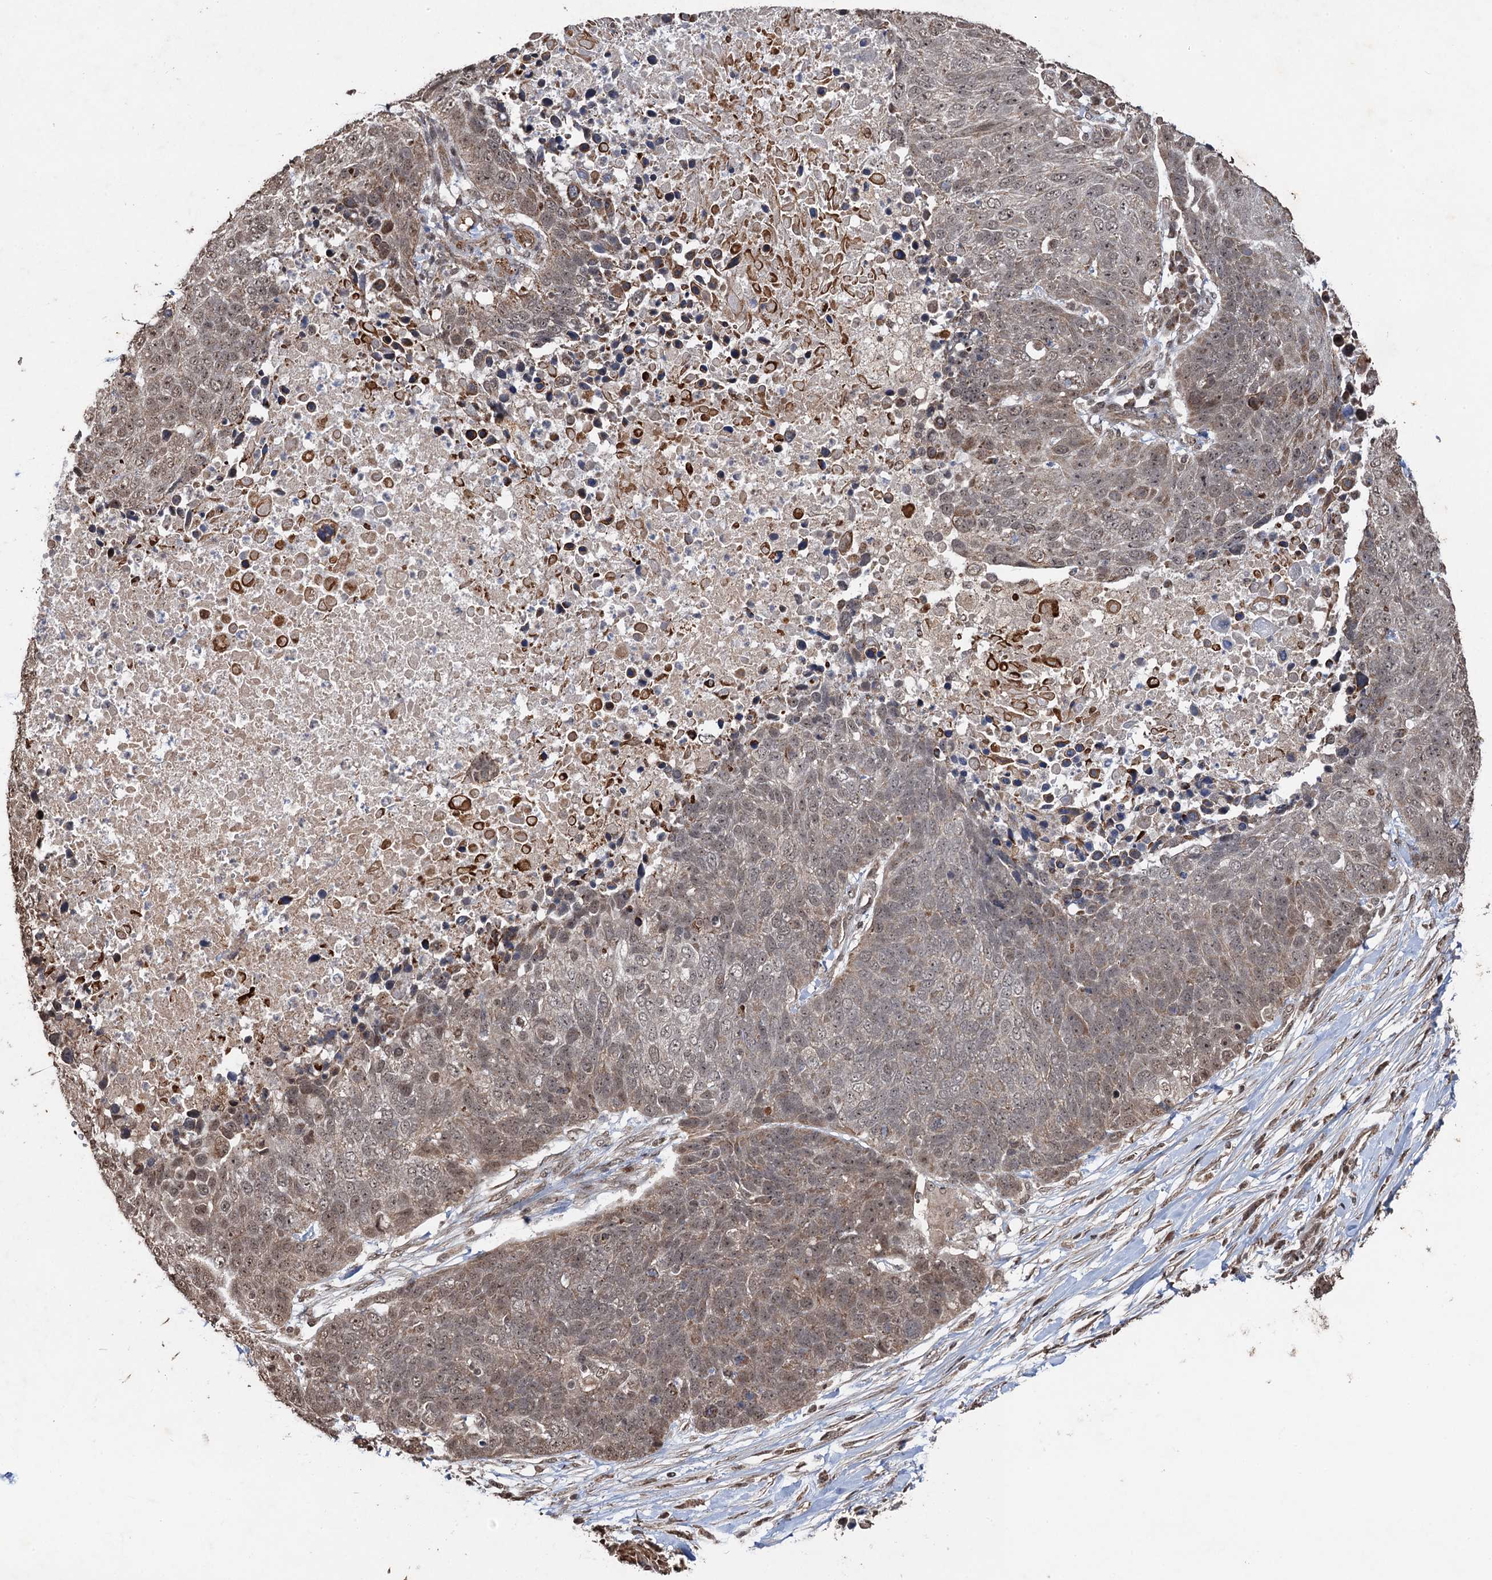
{"staining": {"intensity": "weak", "quantity": ">75%", "location": "cytoplasmic/membranous,nuclear"}, "tissue": "lung cancer", "cell_type": "Tumor cells", "image_type": "cancer", "snomed": [{"axis": "morphology", "description": "Normal tissue, NOS"}, {"axis": "morphology", "description": "Squamous cell carcinoma, NOS"}, {"axis": "topography", "description": "Lymph node"}, {"axis": "topography", "description": "Lung"}], "caption": "Lung cancer (squamous cell carcinoma) was stained to show a protein in brown. There is low levels of weak cytoplasmic/membranous and nuclear staining in approximately >75% of tumor cells. Nuclei are stained in blue.", "gene": "REP15", "patient": {"sex": "male", "age": 66}}